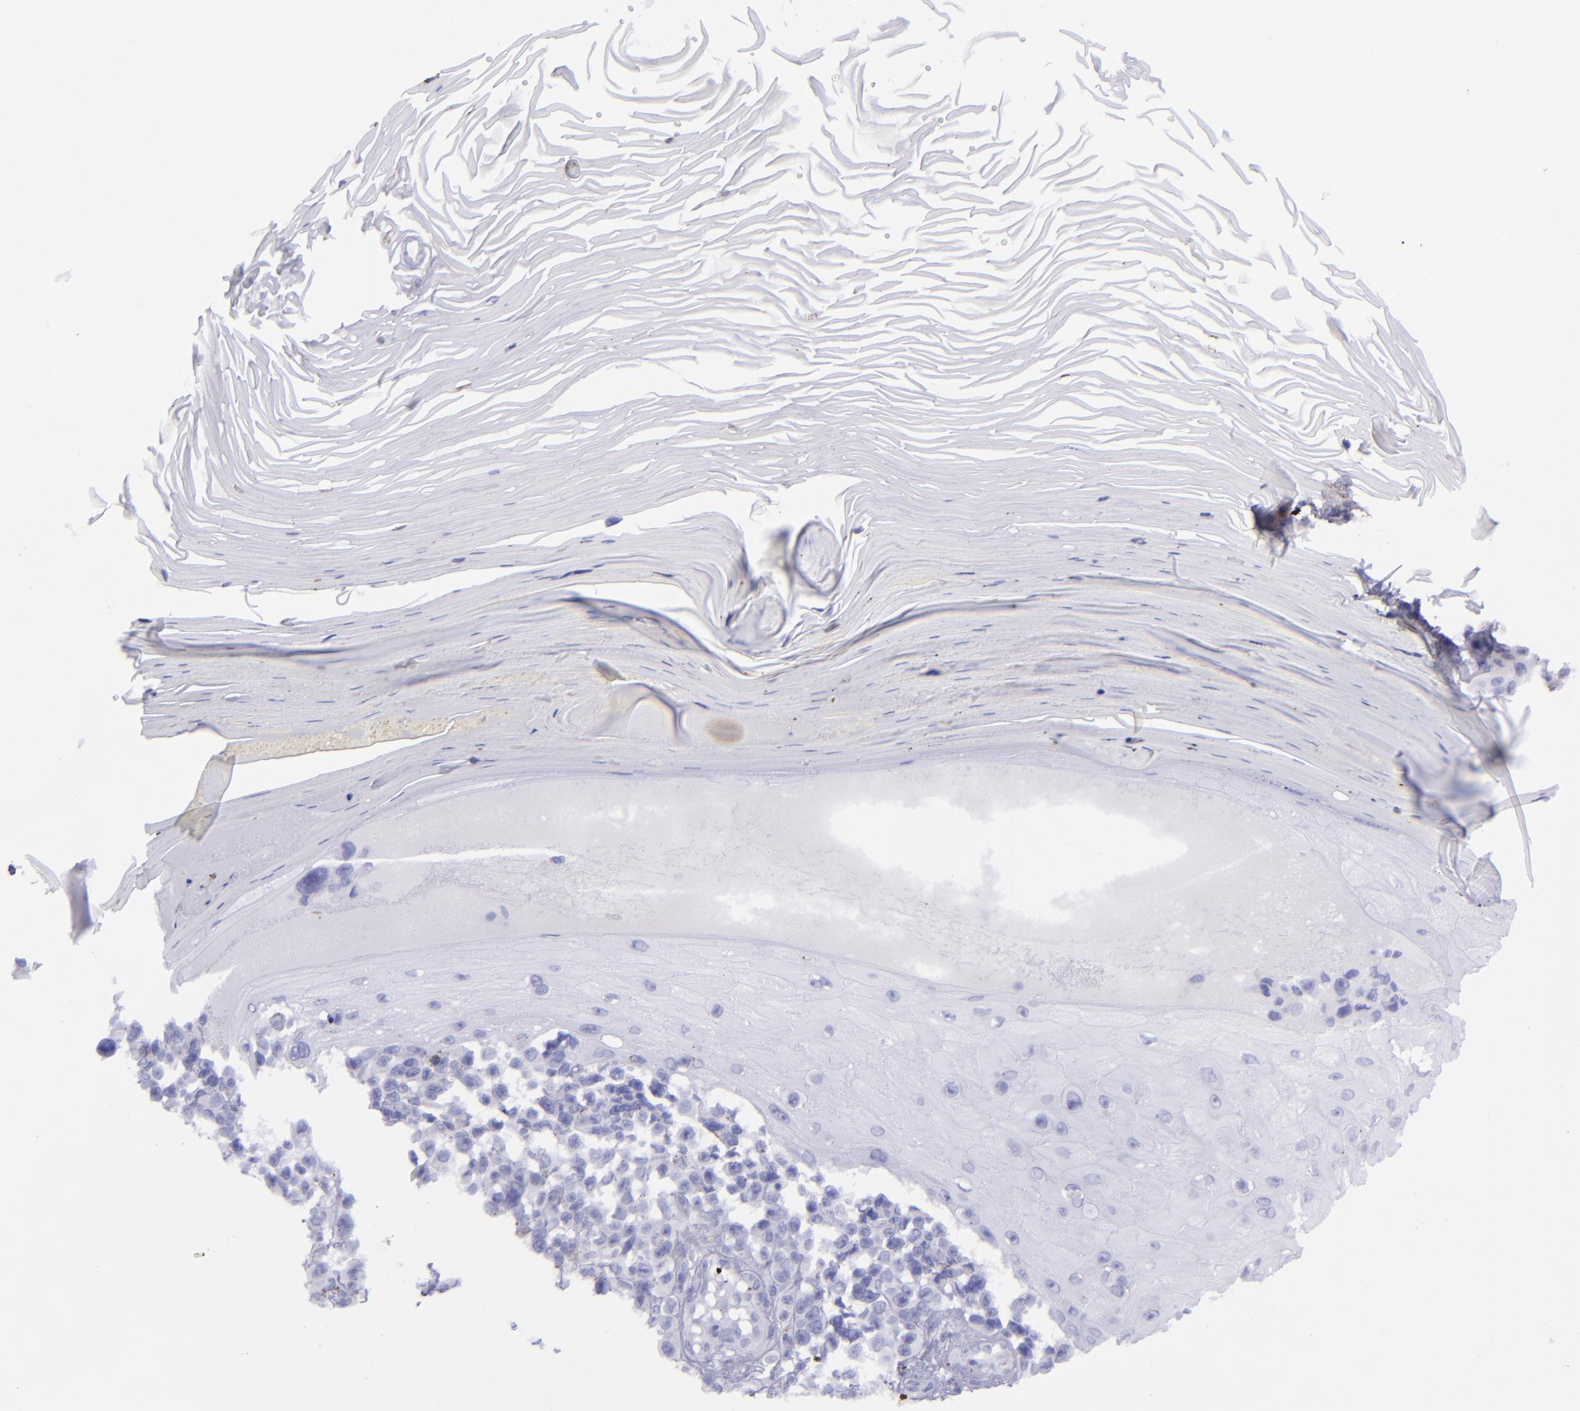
{"staining": {"intensity": "negative", "quantity": "none", "location": "none"}, "tissue": "melanoma", "cell_type": "Tumor cells", "image_type": "cancer", "snomed": [{"axis": "morphology", "description": "Malignant melanoma, NOS"}, {"axis": "topography", "description": "Skin"}], "caption": "Tumor cells show no significant positivity in melanoma. (Brightfield microscopy of DAB IHC at high magnification).", "gene": "EFCAB13", "patient": {"sex": "female", "age": 82}}